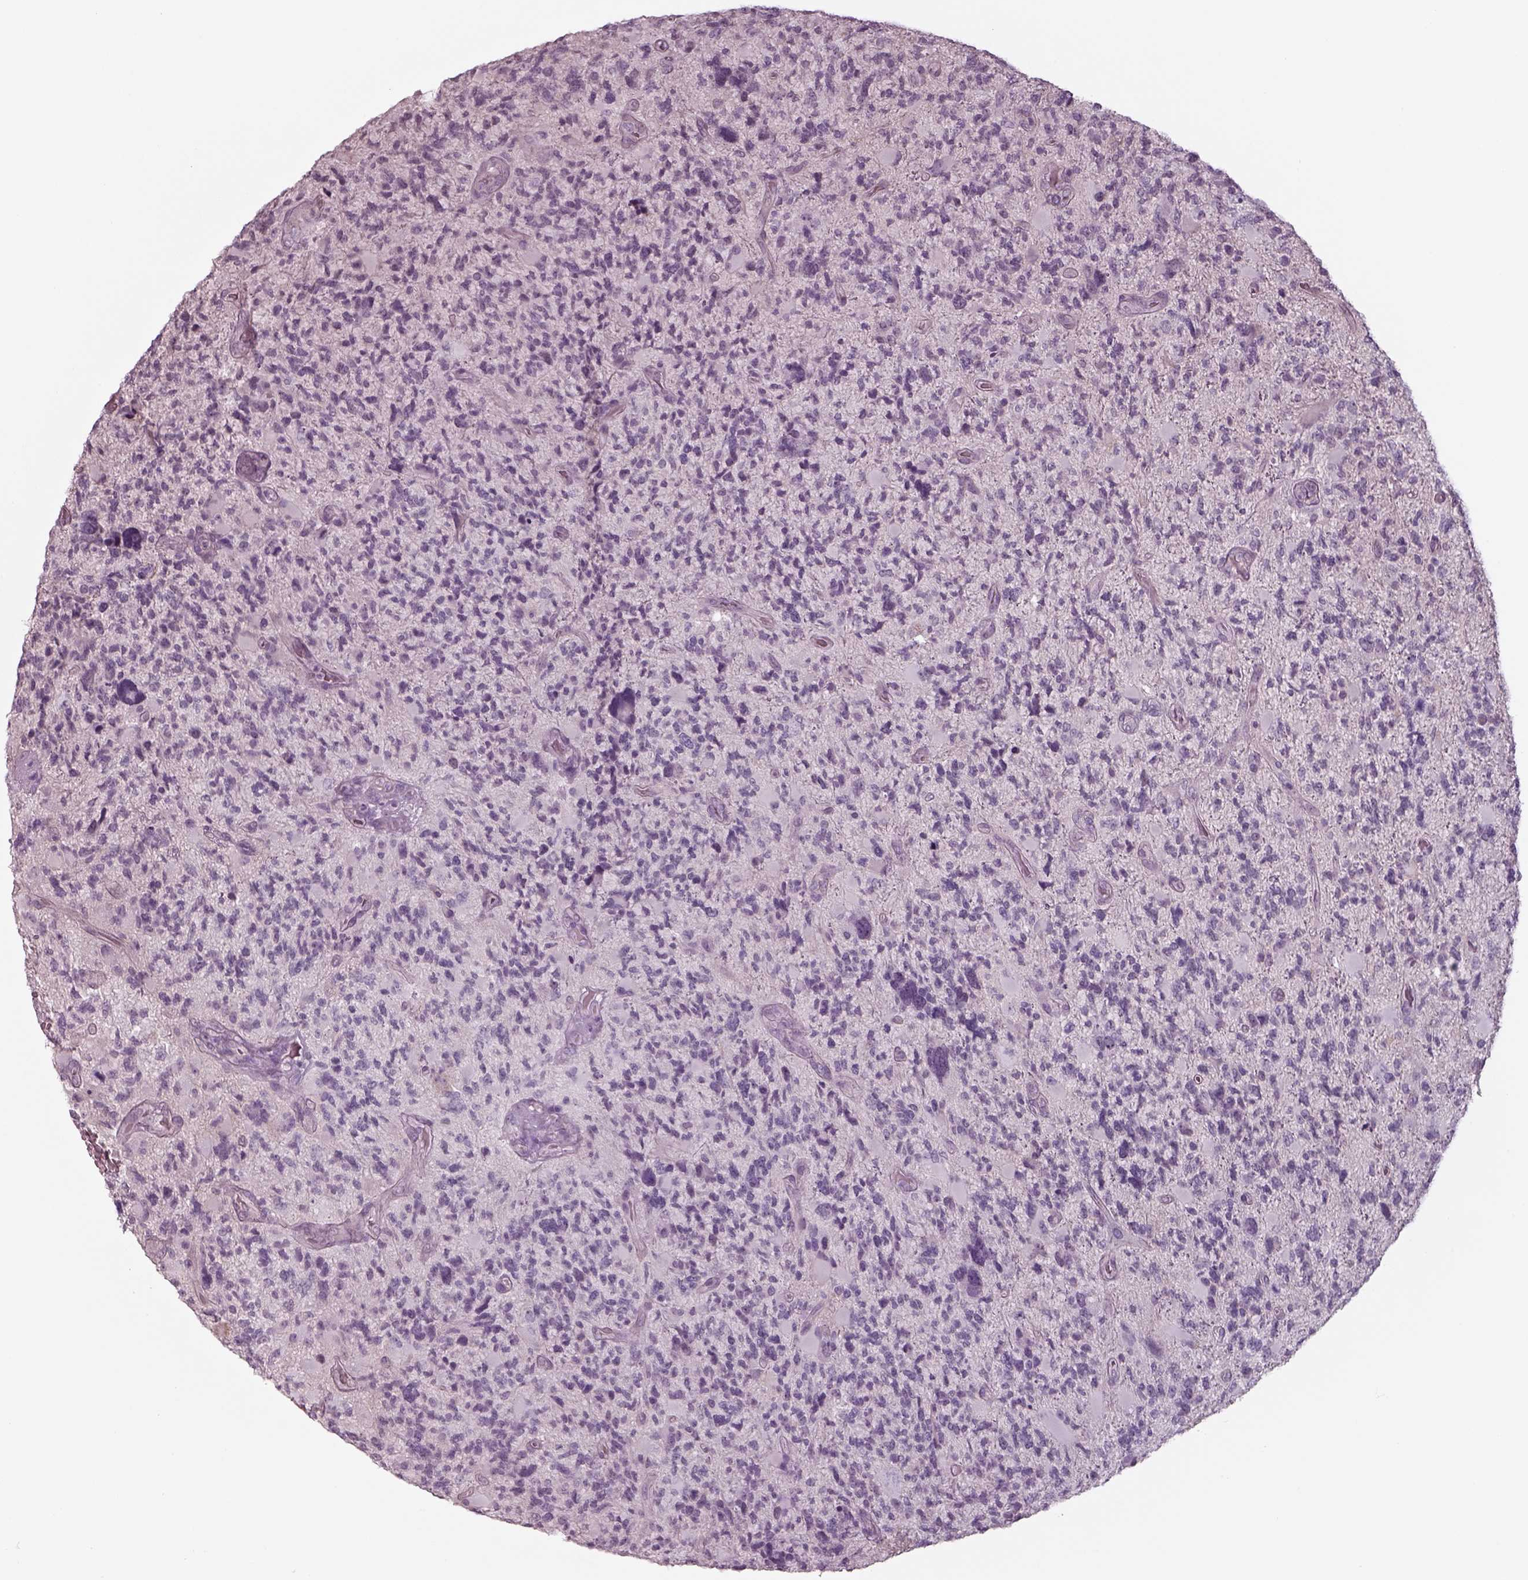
{"staining": {"intensity": "negative", "quantity": "none", "location": "none"}, "tissue": "glioma", "cell_type": "Tumor cells", "image_type": "cancer", "snomed": [{"axis": "morphology", "description": "Glioma, malignant, High grade"}, {"axis": "topography", "description": "Brain"}], "caption": "Micrograph shows no significant protein positivity in tumor cells of malignant glioma (high-grade). (DAB immunohistochemistry (IHC) visualized using brightfield microscopy, high magnification).", "gene": "SEPTIN14", "patient": {"sex": "female", "age": 71}}